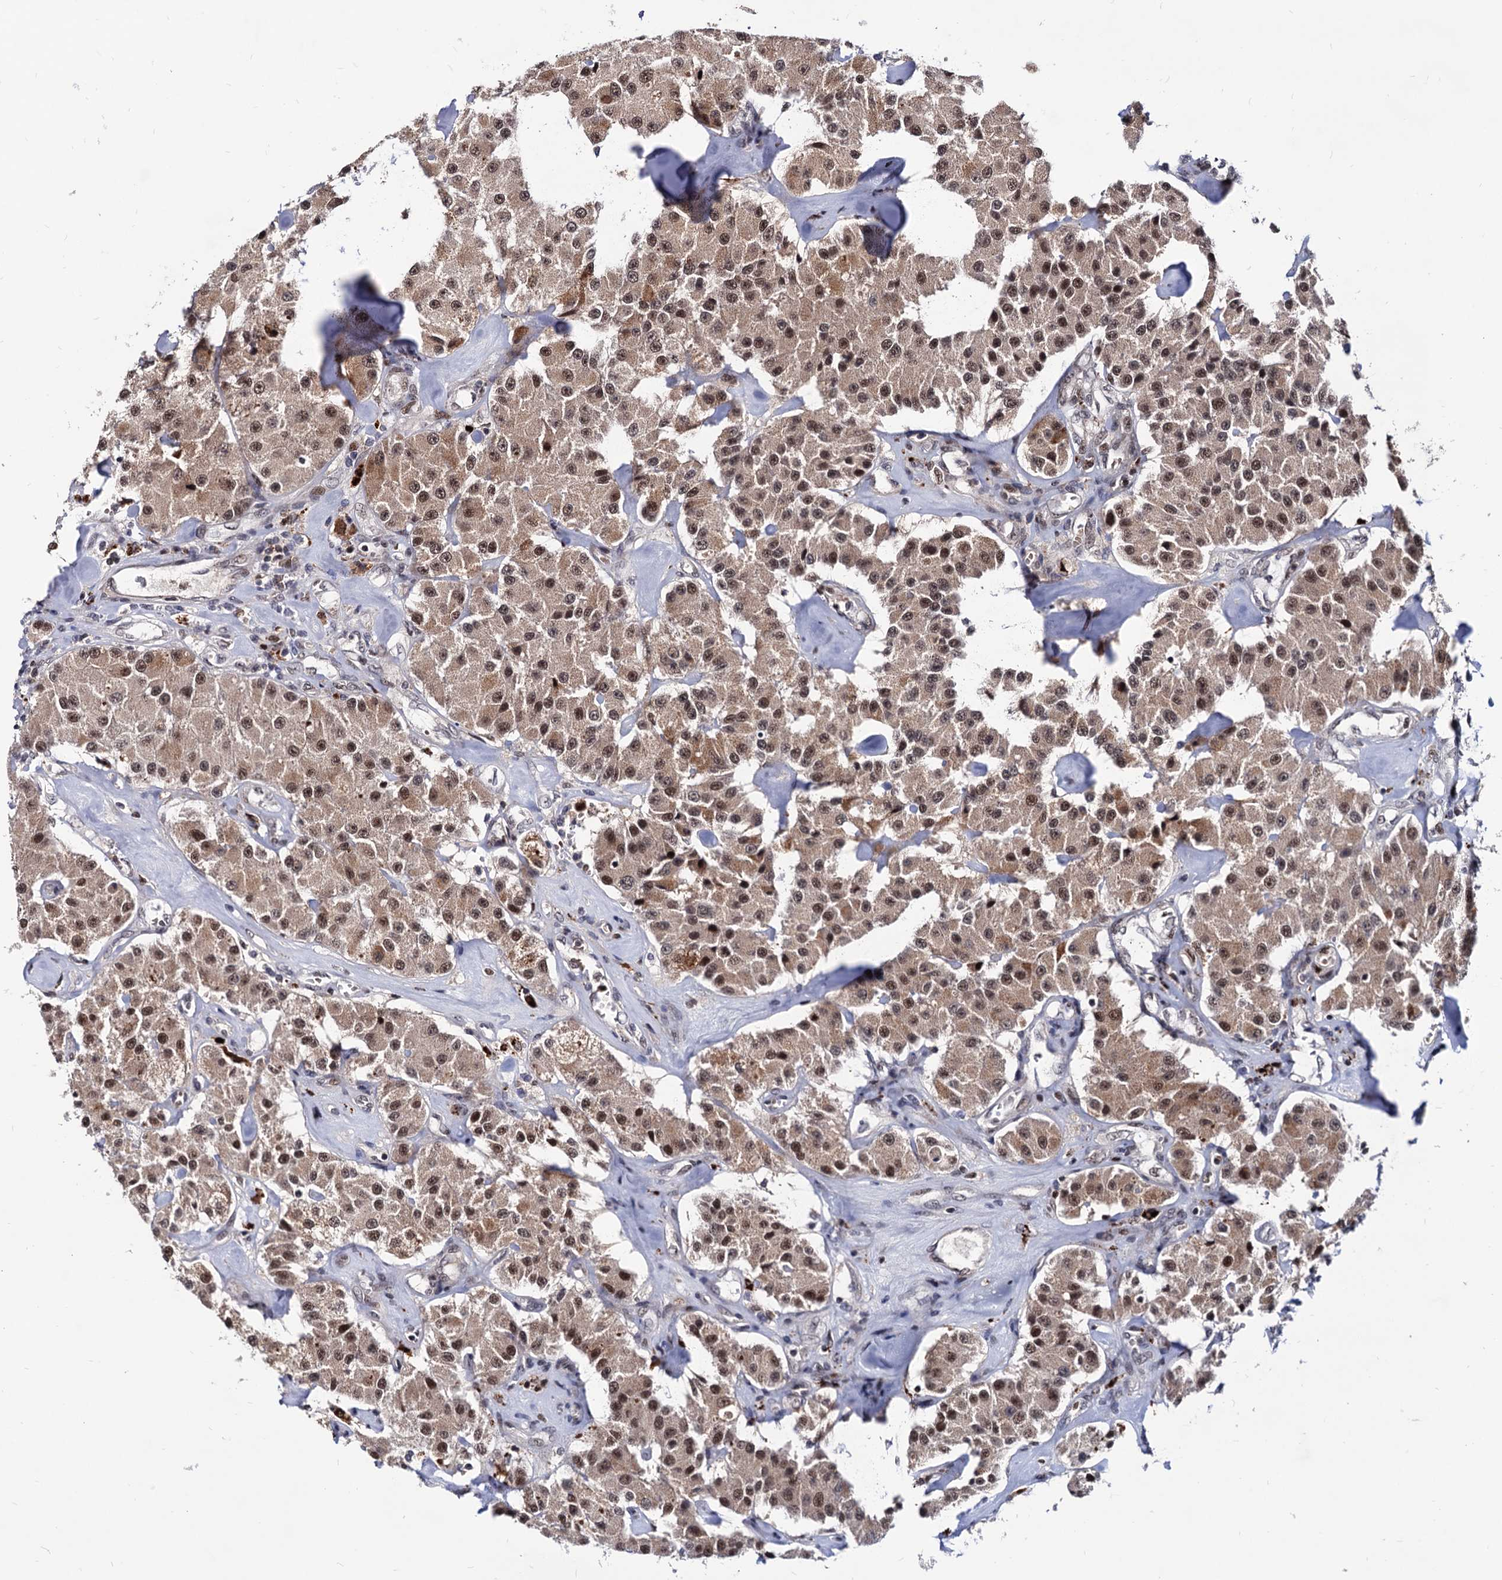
{"staining": {"intensity": "moderate", "quantity": ">75%", "location": "cytoplasmic/membranous,nuclear"}, "tissue": "carcinoid", "cell_type": "Tumor cells", "image_type": "cancer", "snomed": [{"axis": "morphology", "description": "Carcinoid, malignant, NOS"}, {"axis": "topography", "description": "Pancreas"}], "caption": "A histopathology image of carcinoid stained for a protein shows moderate cytoplasmic/membranous and nuclear brown staining in tumor cells. Nuclei are stained in blue.", "gene": "RNASEH2B", "patient": {"sex": "male", "age": 41}}